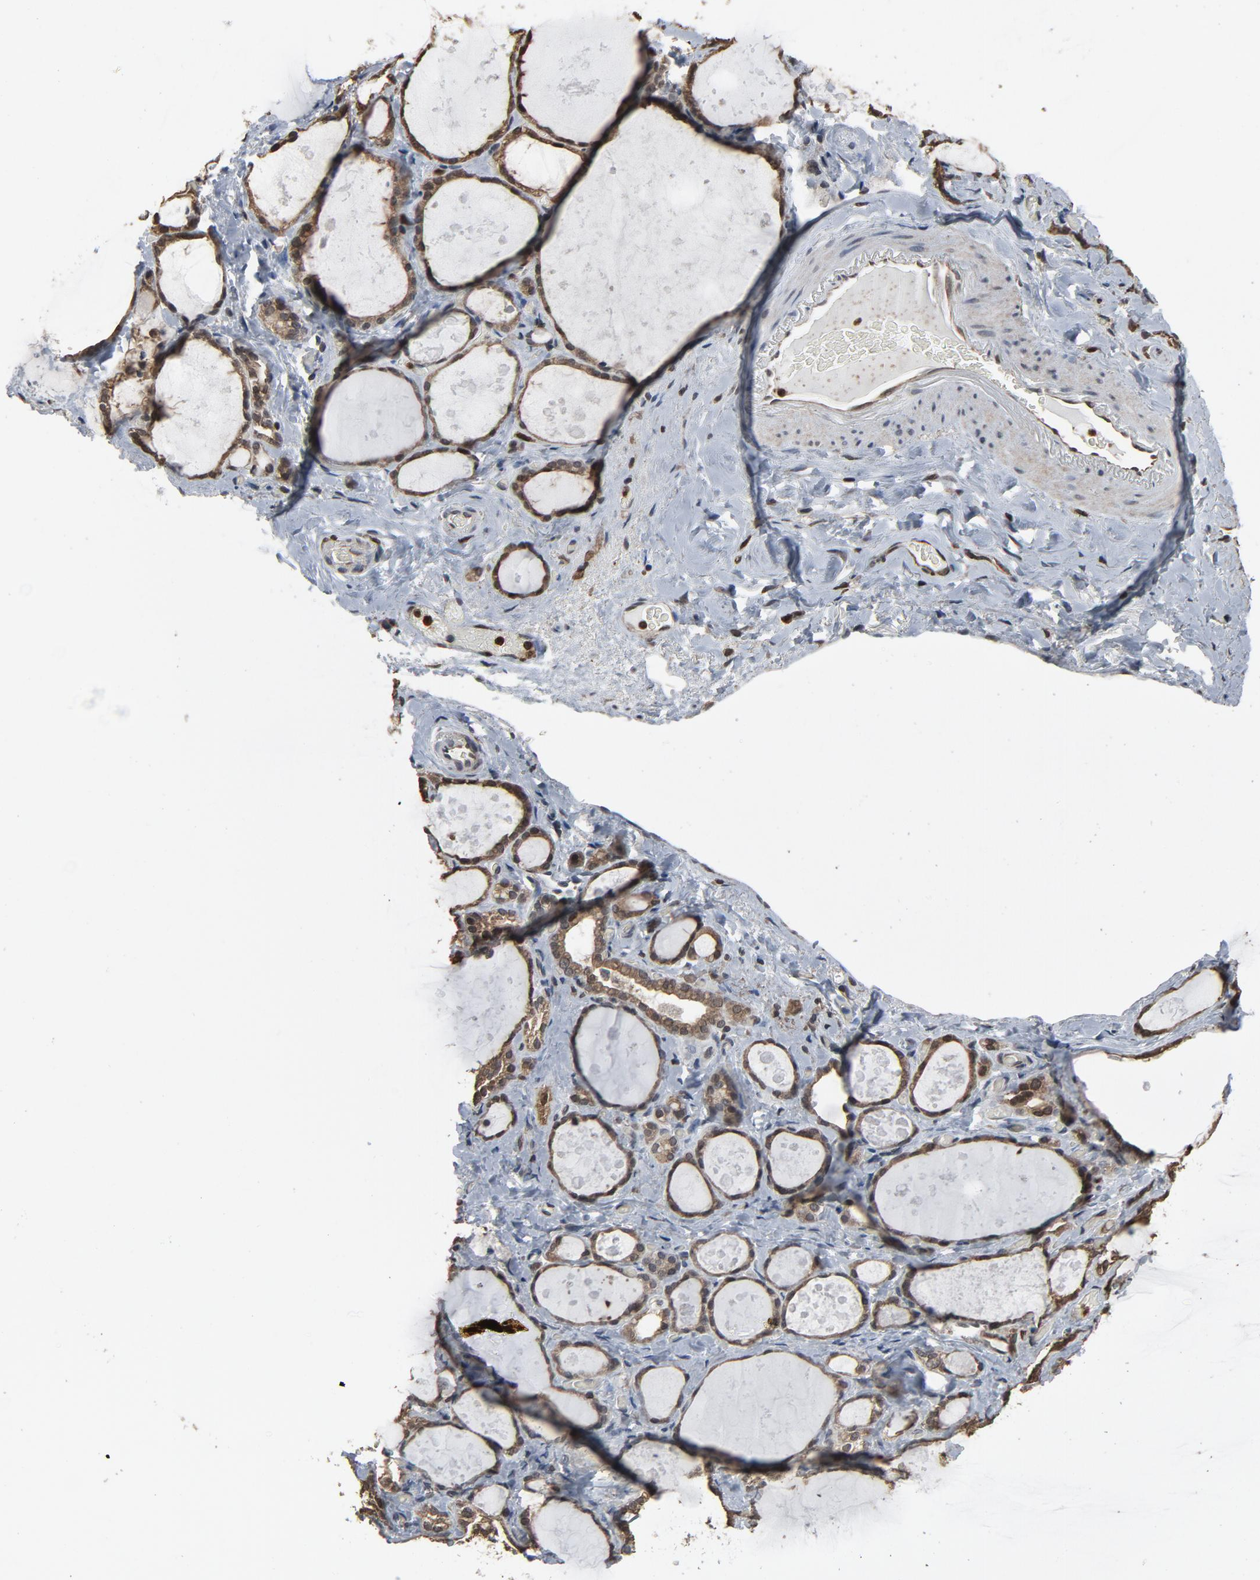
{"staining": {"intensity": "weak", "quantity": ">75%", "location": "cytoplasmic/membranous"}, "tissue": "thyroid gland", "cell_type": "Glandular cells", "image_type": "normal", "snomed": [{"axis": "morphology", "description": "Normal tissue, NOS"}, {"axis": "topography", "description": "Thyroid gland"}], "caption": "A brown stain labels weak cytoplasmic/membranous positivity of a protein in glandular cells of normal human thyroid gland. The staining was performed using DAB to visualize the protein expression in brown, while the nuclei were stained in blue with hematoxylin (Magnification: 20x).", "gene": "UBE2D1", "patient": {"sex": "female", "age": 75}}